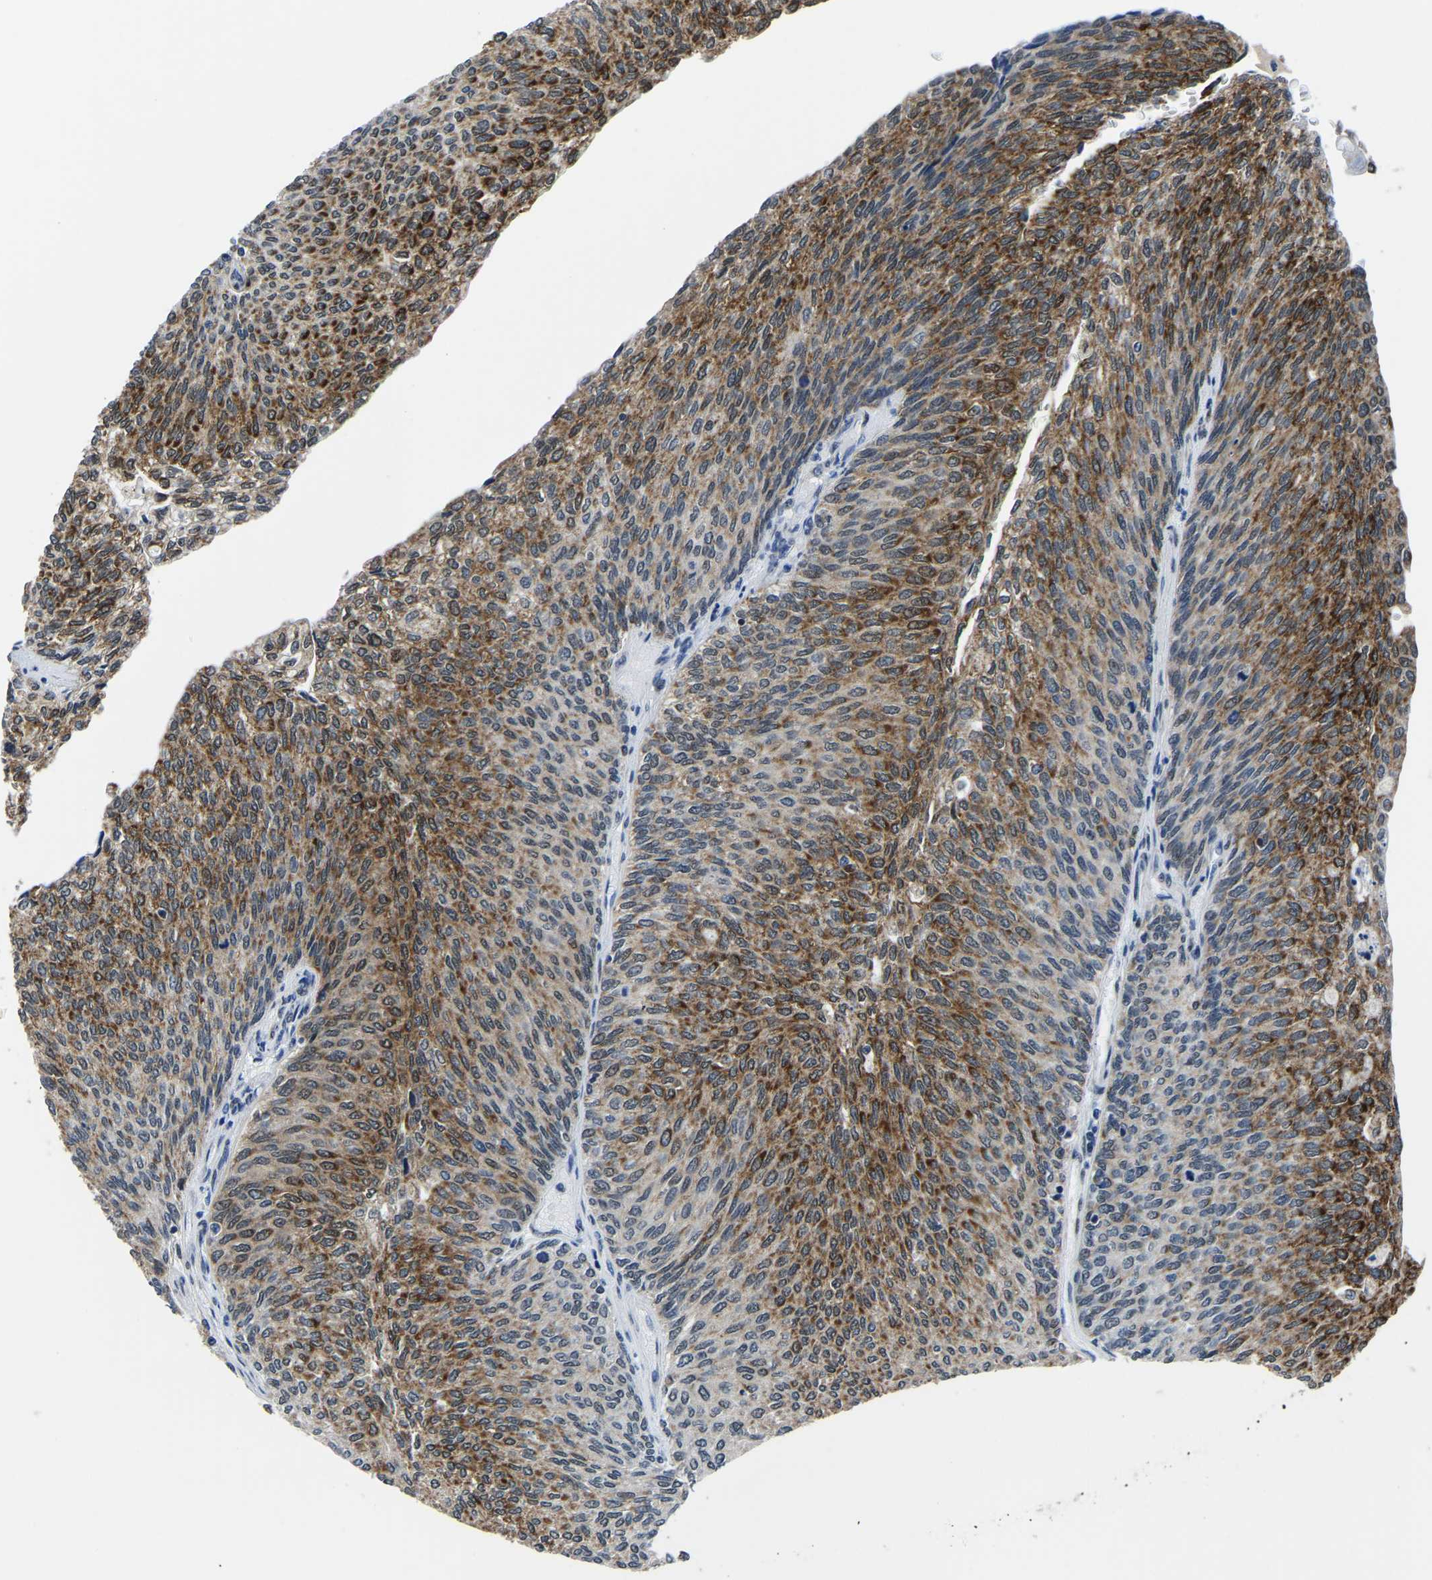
{"staining": {"intensity": "strong", "quantity": ">75%", "location": "cytoplasmic/membranous"}, "tissue": "urothelial cancer", "cell_type": "Tumor cells", "image_type": "cancer", "snomed": [{"axis": "morphology", "description": "Urothelial carcinoma, Low grade"}, {"axis": "topography", "description": "Urinary bladder"}], "caption": "Immunohistochemical staining of urothelial carcinoma (low-grade) exhibits high levels of strong cytoplasmic/membranous protein positivity in approximately >75% of tumor cells.", "gene": "BNIP3L", "patient": {"sex": "female", "age": 79}}